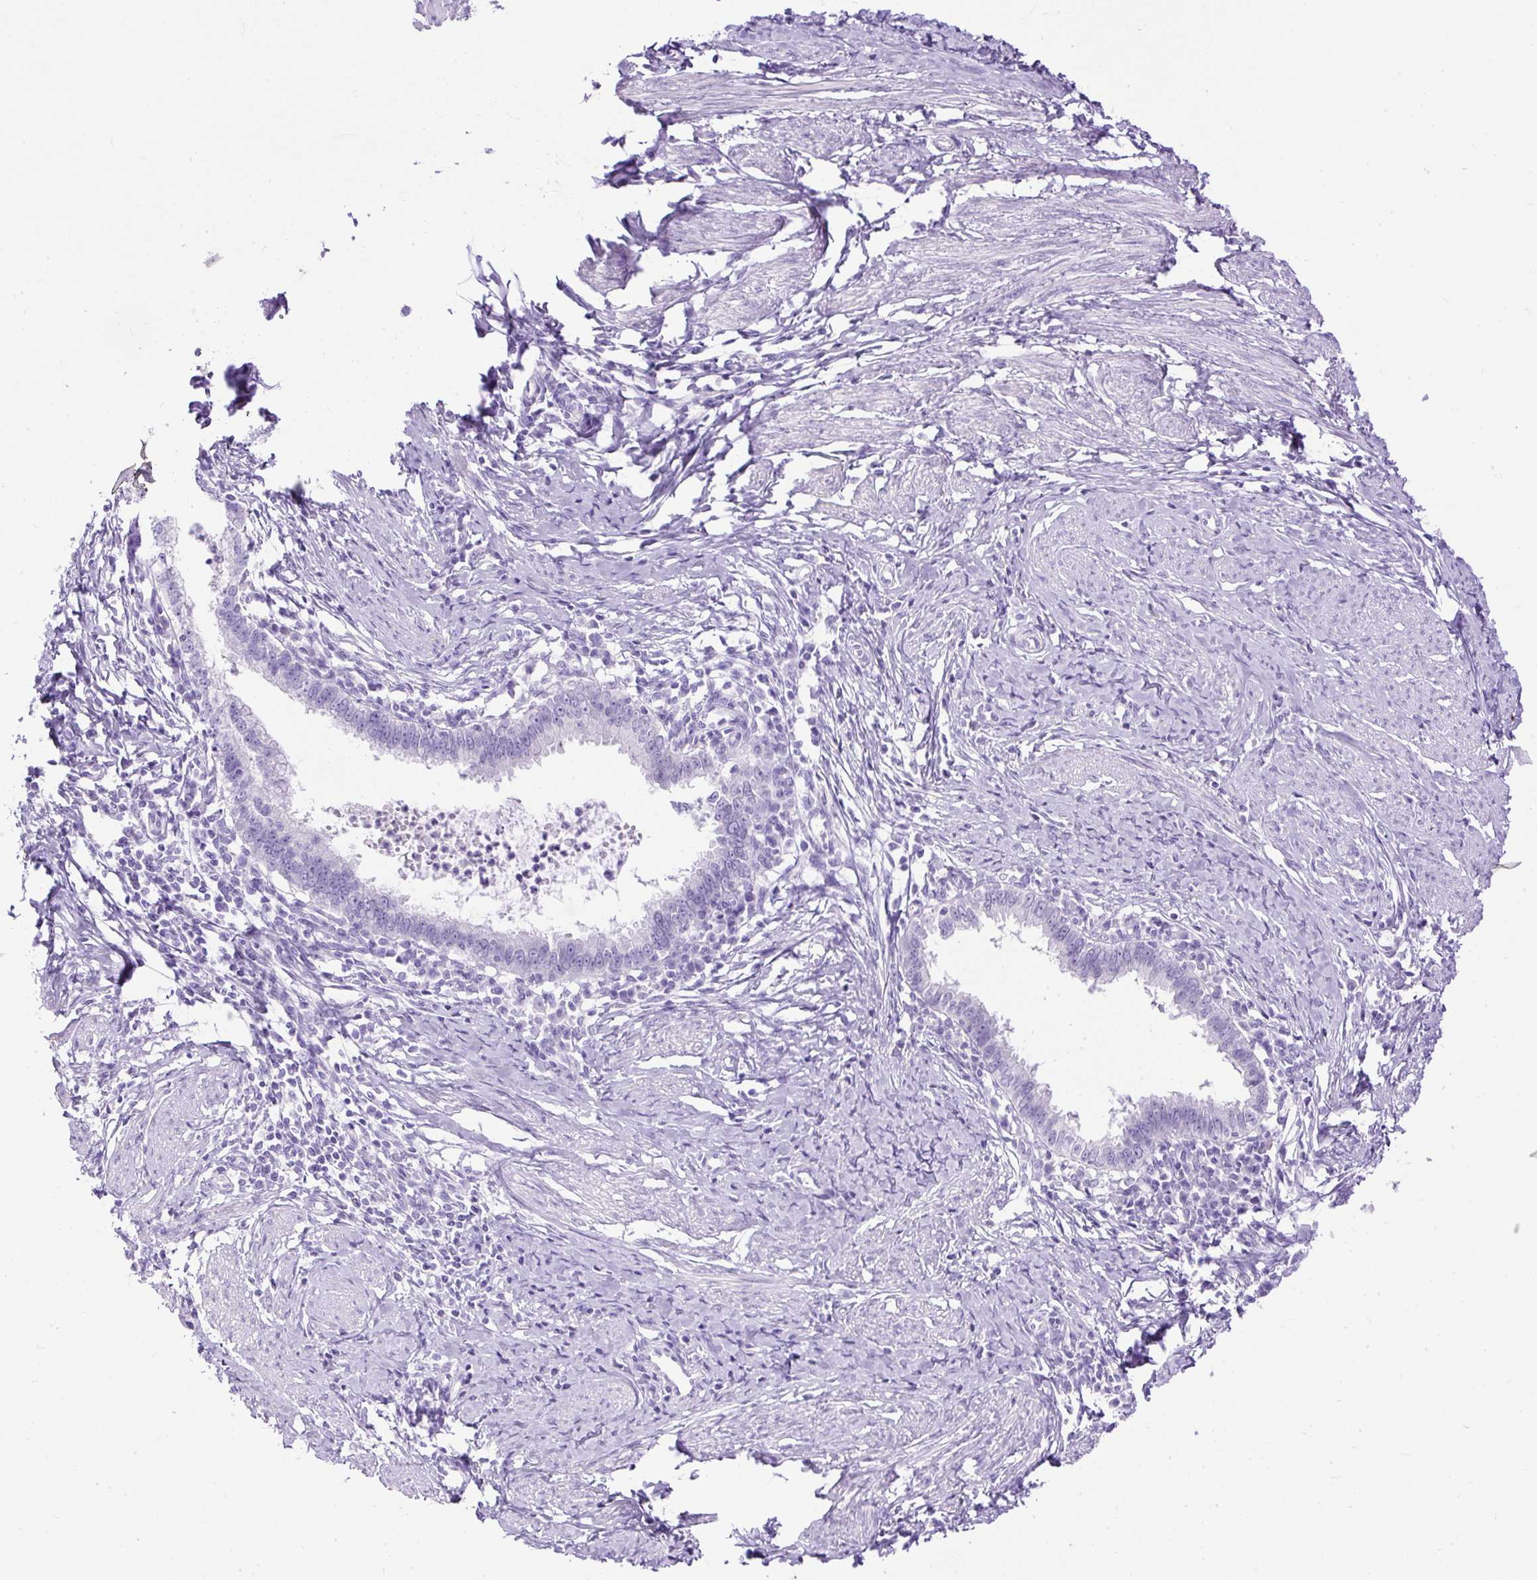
{"staining": {"intensity": "negative", "quantity": "none", "location": "none"}, "tissue": "cervical cancer", "cell_type": "Tumor cells", "image_type": "cancer", "snomed": [{"axis": "morphology", "description": "Adenocarcinoma, NOS"}, {"axis": "topography", "description": "Cervix"}], "caption": "Immunohistochemistry (IHC) photomicrograph of neoplastic tissue: human adenocarcinoma (cervical) stained with DAB exhibits no significant protein expression in tumor cells.", "gene": "HEY1", "patient": {"sex": "female", "age": 36}}